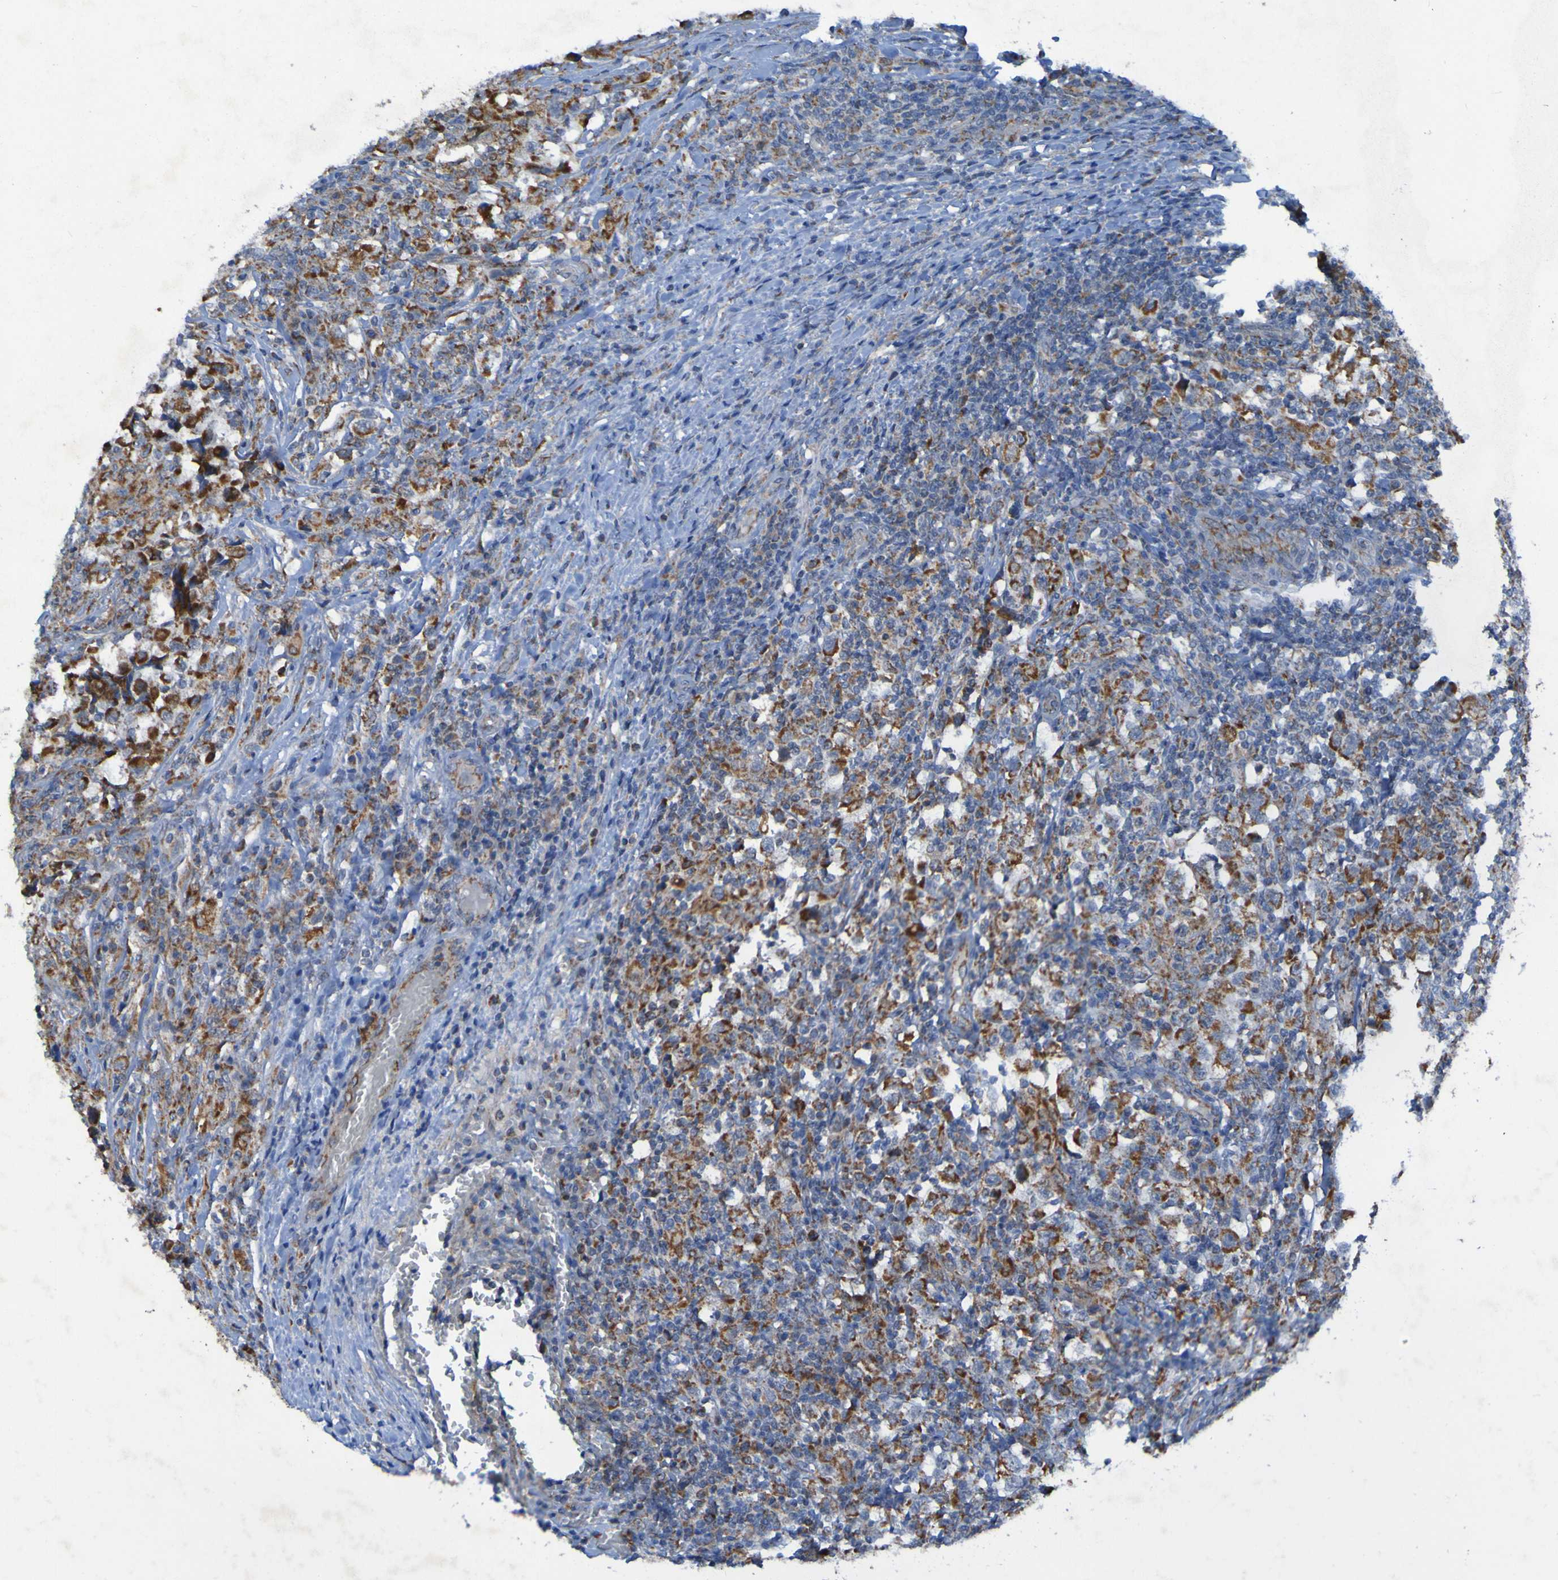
{"staining": {"intensity": "strong", "quantity": ">75%", "location": "cytoplasmic/membranous"}, "tissue": "testis cancer", "cell_type": "Tumor cells", "image_type": "cancer", "snomed": [{"axis": "morphology", "description": "Carcinoma, Embryonal, NOS"}, {"axis": "topography", "description": "Testis"}], "caption": "Testis embryonal carcinoma stained with IHC displays strong cytoplasmic/membranous staining in approximately >75% of tumor cells.", "gene": "CCDC51", "patient": {"sex": "male", "age": 21}}